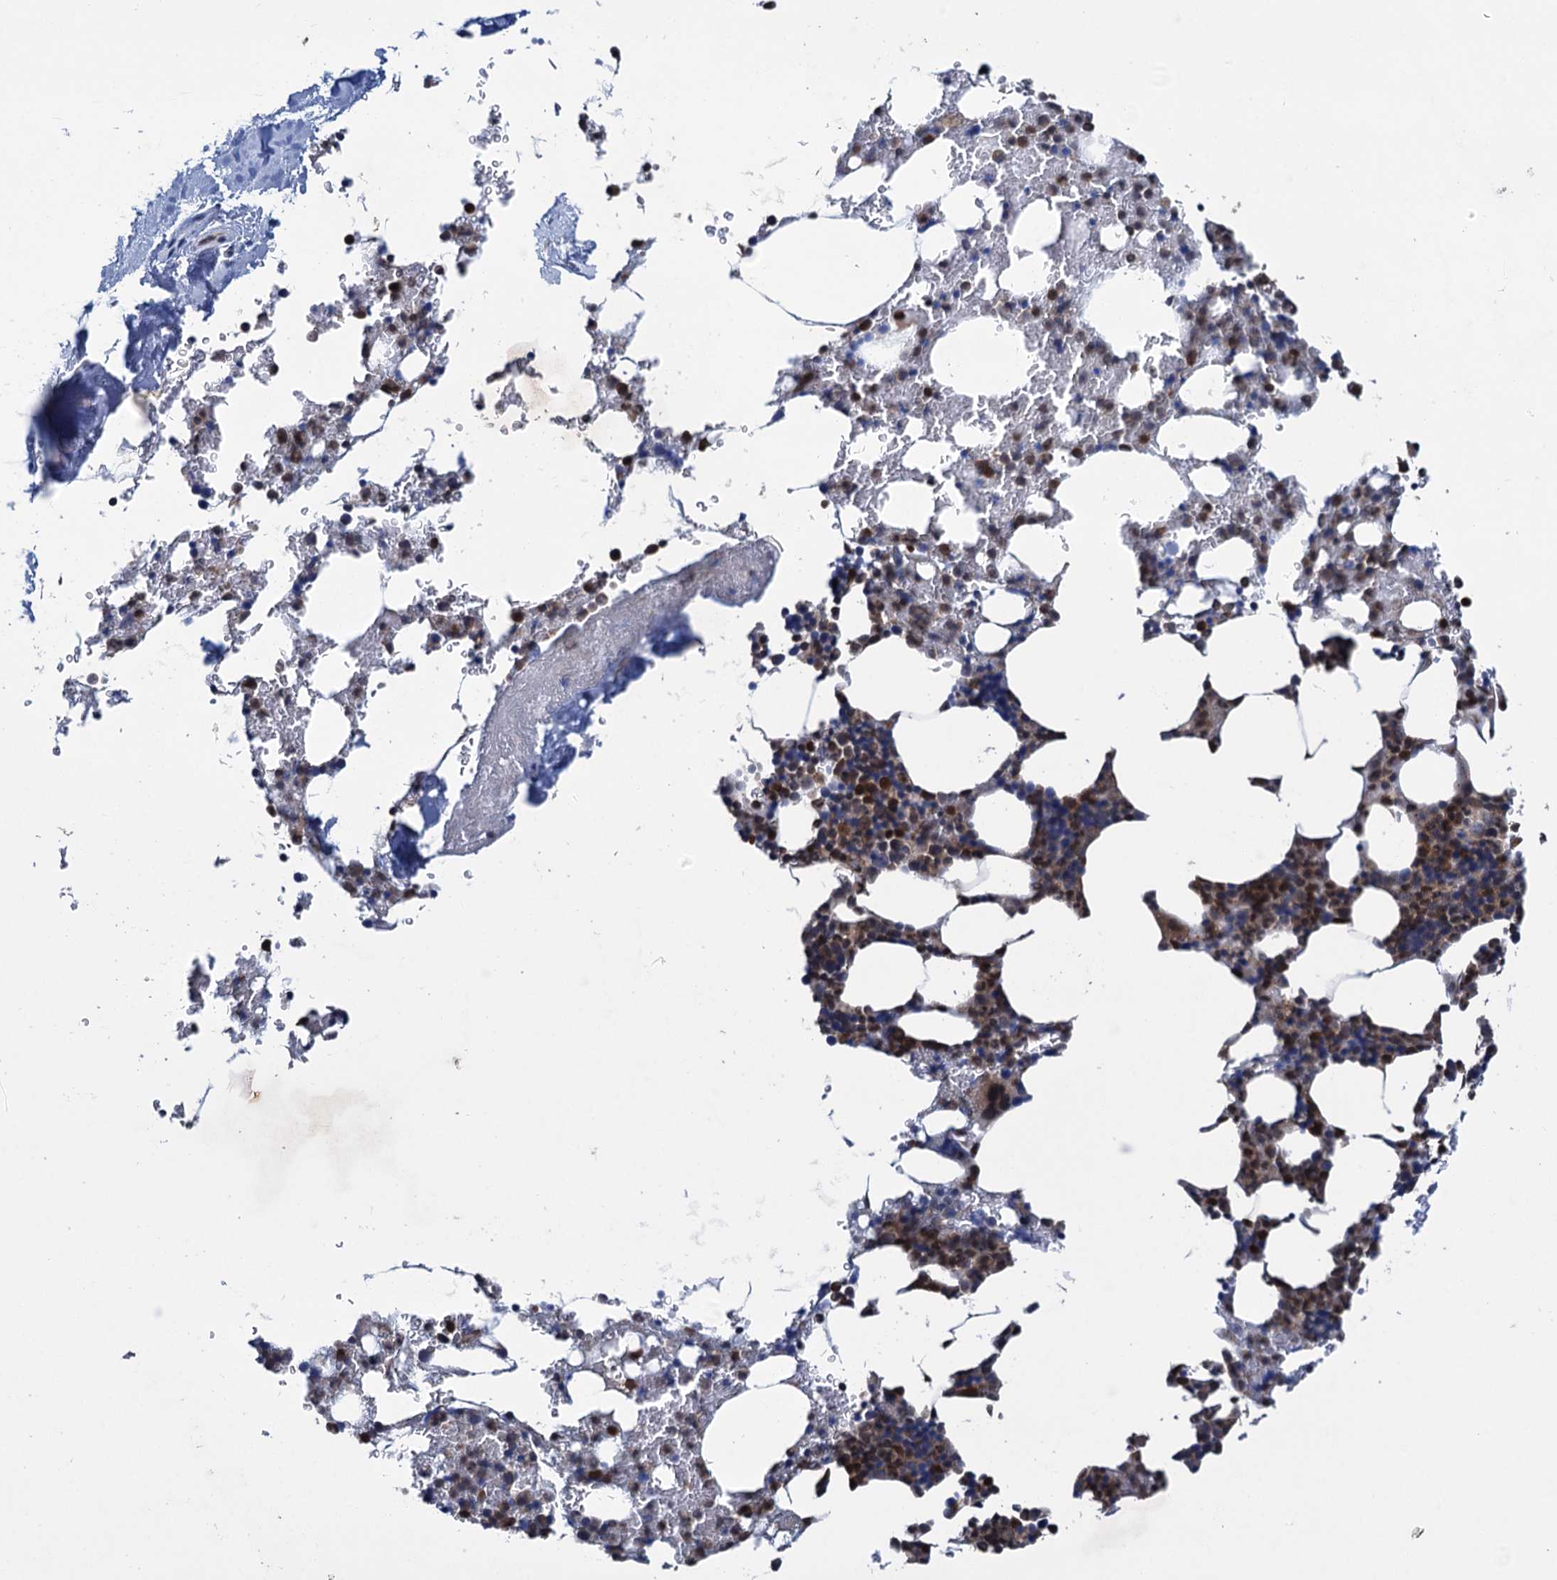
{"staining": {"intensity": "moderate", "quantity": "25%-75%", "location": "cytoplasmic/membranous"}, "tissue": "bone marrow", "cell_type": "Hematopoietic cells", "image_type": "normal", "snomed": [{"axis": "morphology", "description": "Normal tissue, NOS"}, {"axis": "morphology", "description": "Inflammation, NOS"}, {"axis": "topography", "description": "Bone marrow"}], "caption": "The photomicrograph displays immunohistochemical staining of unremarkable bone marrow. There is moderate cytoplasmic/membranous expression is present in approximately 25%-75% of hematopoietic cells. (DAB (3,3'-diaminobenzidine) = brown stain, brightfield microscopy at high magnification).", "gene": "CNTN5", "patient": {"sex": "male", "age": 41}}